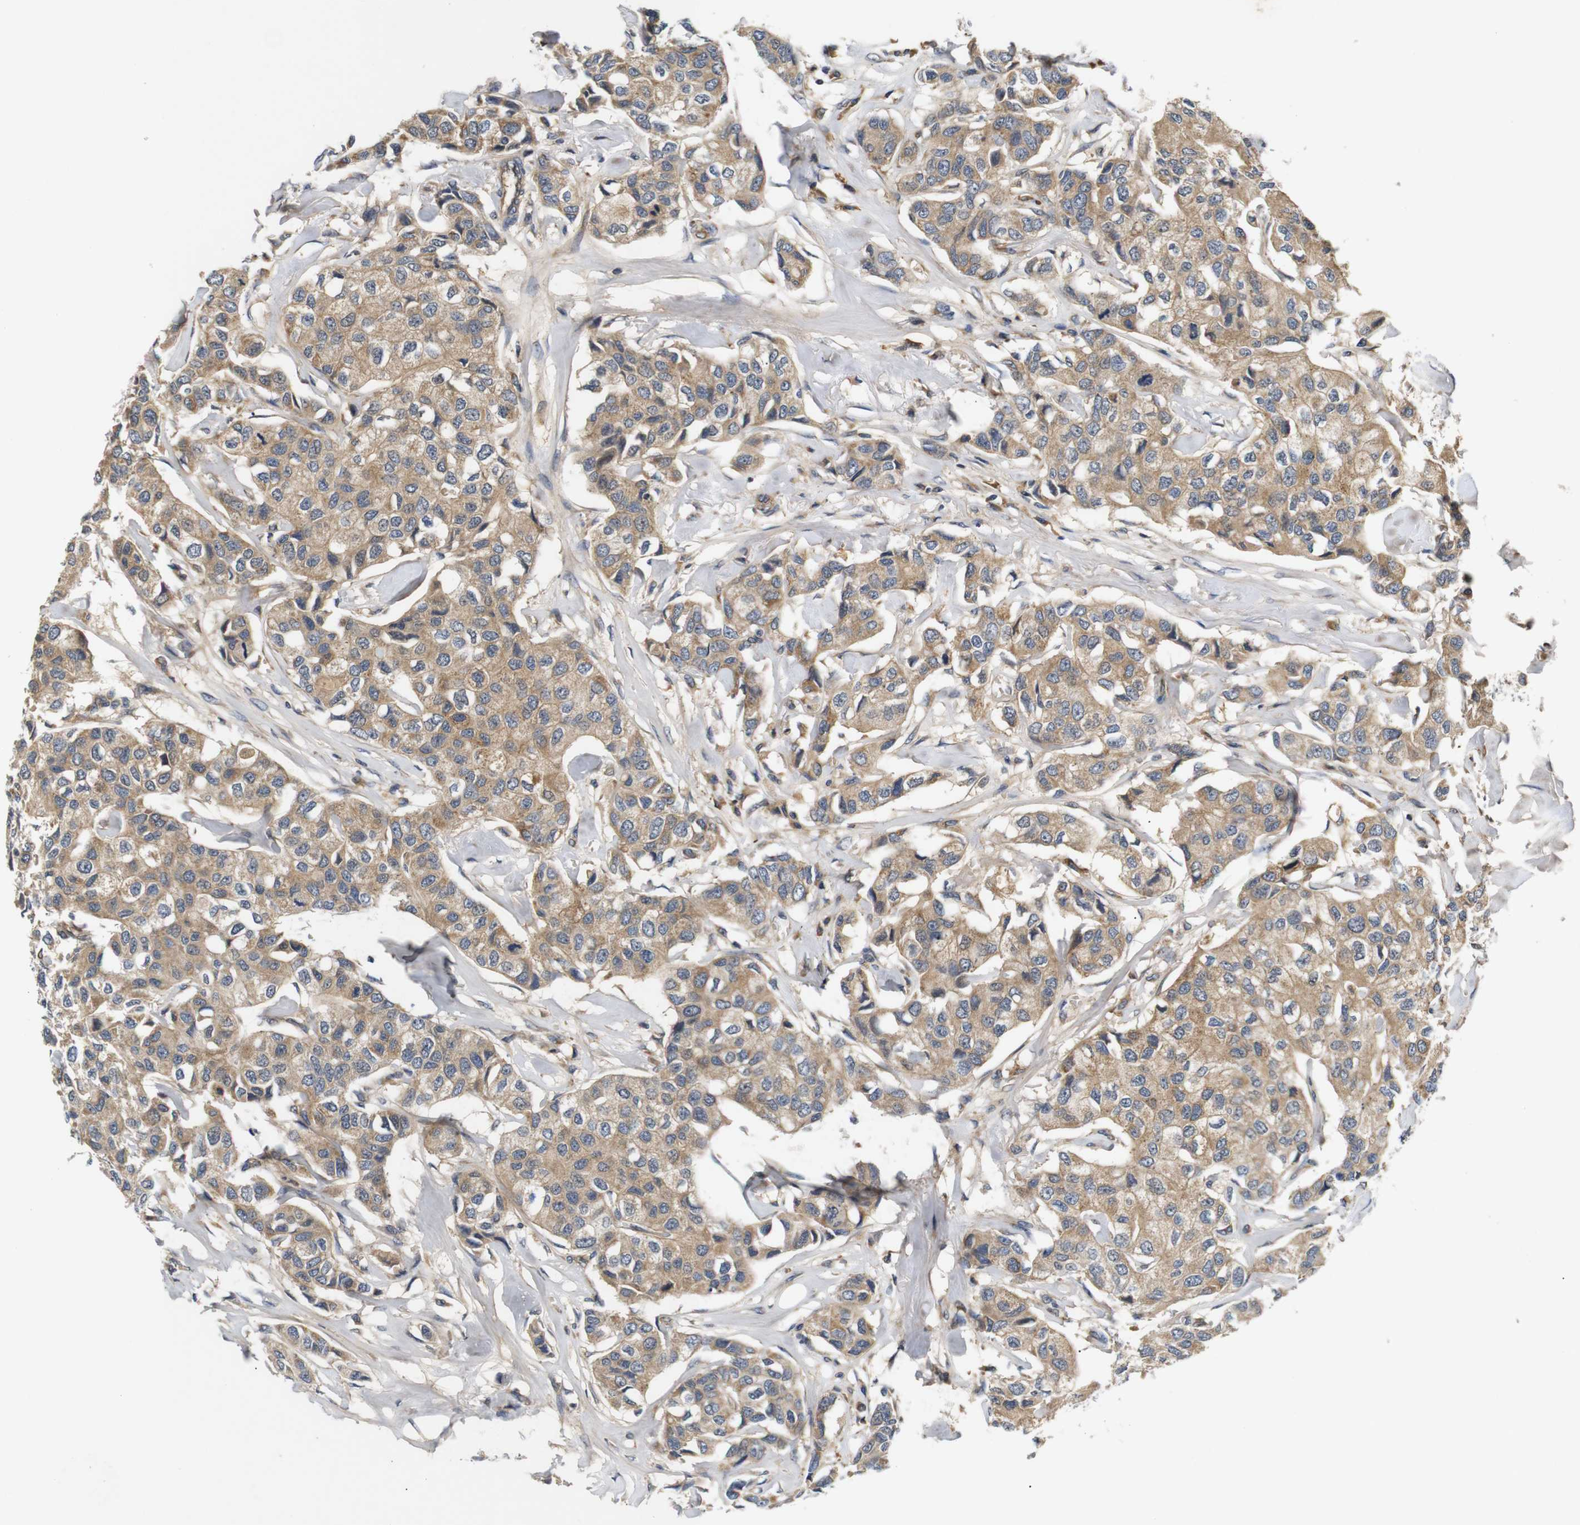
{"staining": {"intensity": "moderate", "quantity": ">75%", "location": "cytoplasmic/membranous"}, "tissue": "breast cancer", "cell_type": "Tumor cells", "image_type": "cancer", "snomed": [{"axis": "morphology", "description": "Duct carcinoma"}, {"axis": "topography", "description": "Breast"}], "caption": "Human breast cancer (intraductal carcinoma) stained for a protein (brown) exhibits moderate cytoplasmic/membranous positive staining in approximately >75% of tumor cells.", "gene": "RIPK1", "patient": {"sex": "female", "age": 80}}